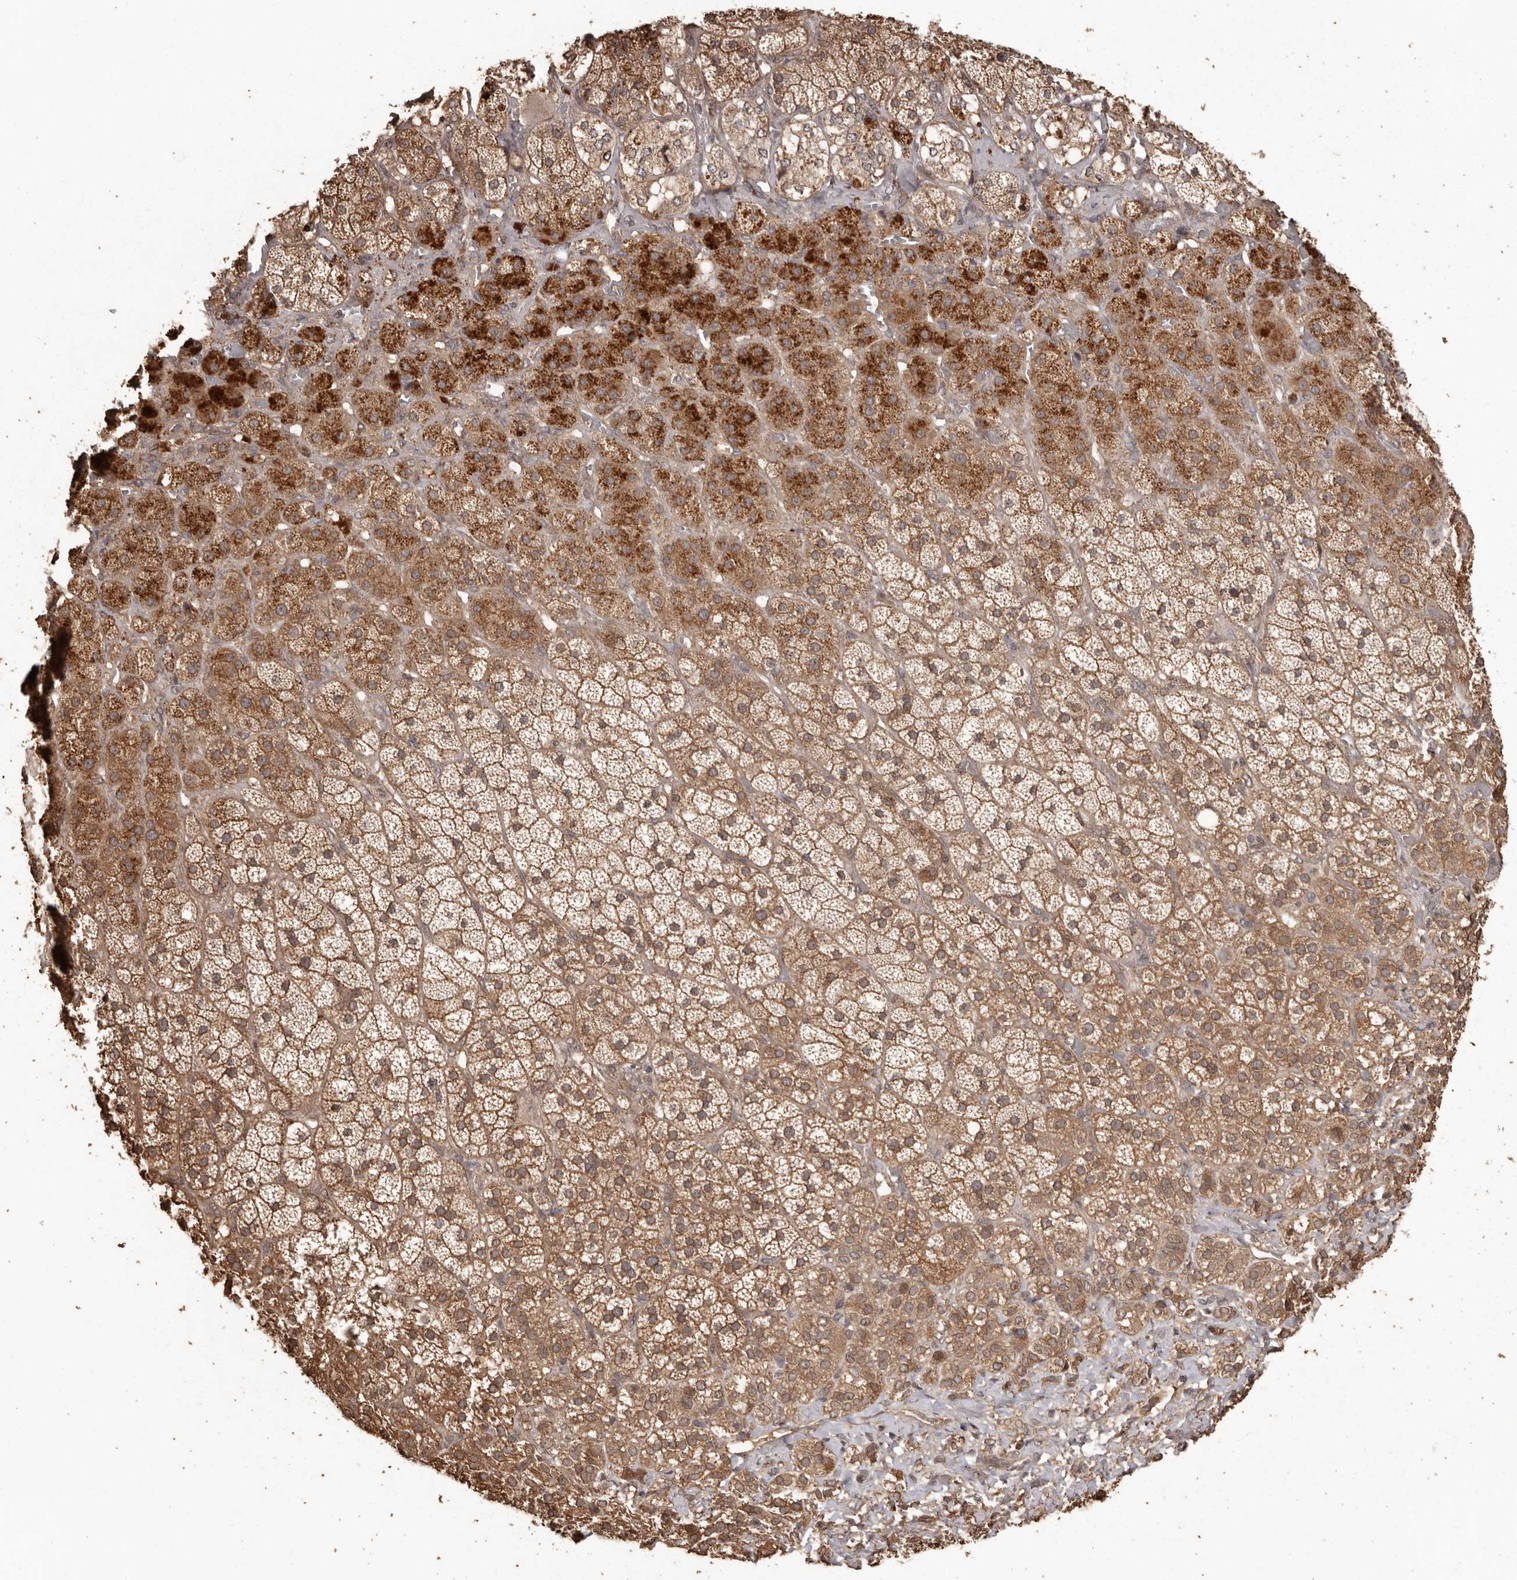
{"staining": {"intensity": "strong", "quantity": ">75%", "location": "cytoplasmic/membranous"}, "tissue": "adrenal gland", "cell_type": "Glandular cells", "image_type": "normal", "snomed": [{"axis": "morphology", "description": "Normal tissue, NOS"}, {"axis": "topography", "description": "Adrenal gland"}], "caption": "Immunohistochemistry (IHC) image of unremarkable adrenal gland: adrenal gland stained using immunohistochemistry (IHC) shows high levels of strong protein expression localized specifically in the cytoplasmic/membranous of glandular cells, appearing as a cytoplasmic/membranous brown color.", "gene": "NUP43", "patient": {"sex": "male", "age": 57}}